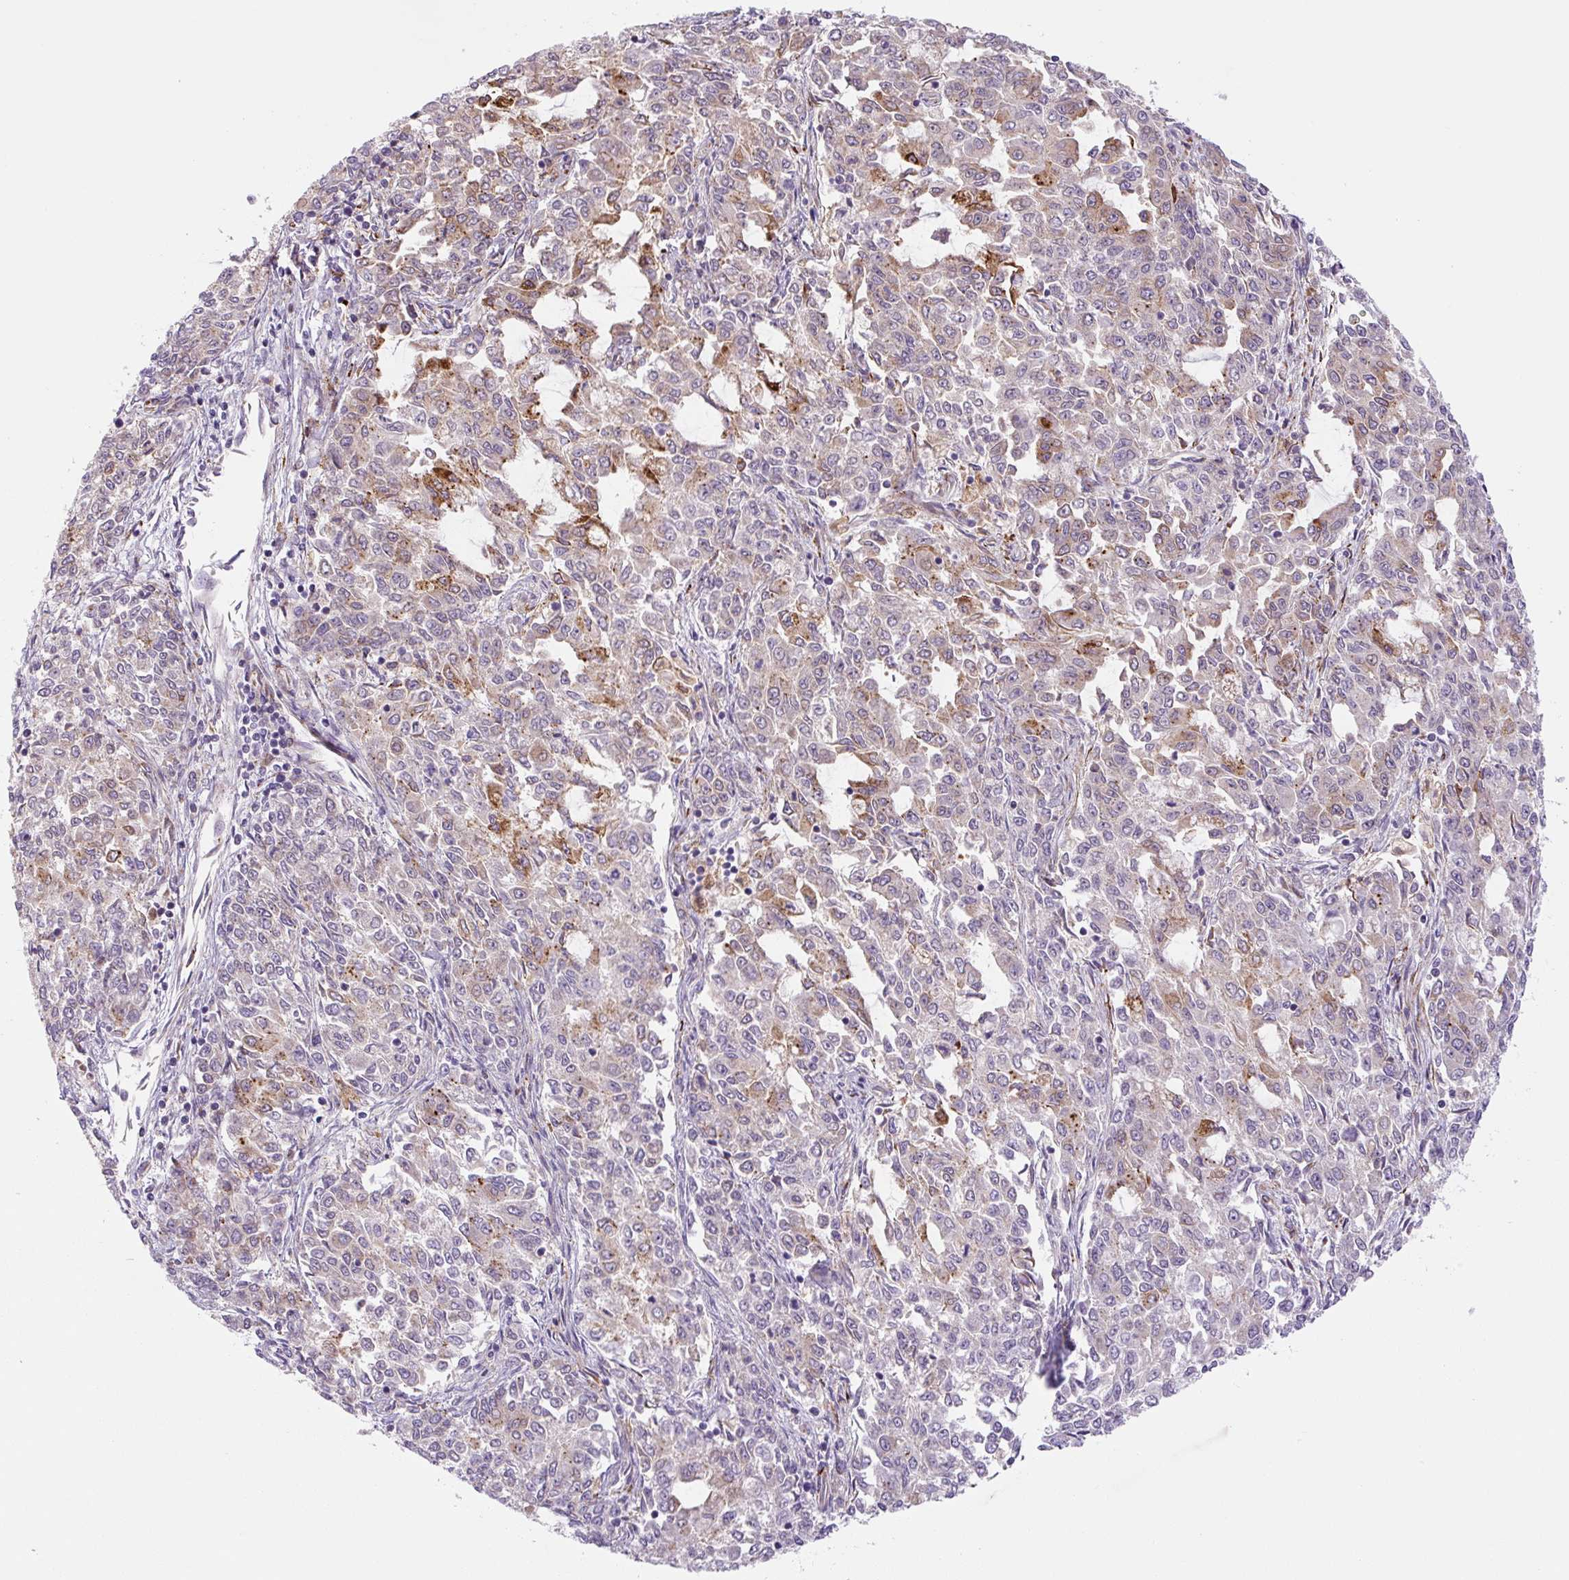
{"staining": {"intensity": "moderate", "quantity": "<25%", "location": "cytoplasmic/membranous"}, "tissue": "endometrial cancer", "cell_type": "Tumor cells", "image_type": "cancer", "snomed": [{"axis": "morphology", "description": "Adenocarcinoma, NOS"}, {"axis": "topography", "description": "Endometrium"}], "caption": "Immunohistochemical staining of human endometrial adenocarcinoma shows low levels of moderate cytoplasmic/membranous protein staining in about <25% of tumor cells.", "gene": "DISP3", "patient": {"sex": "female", "age": 50}}